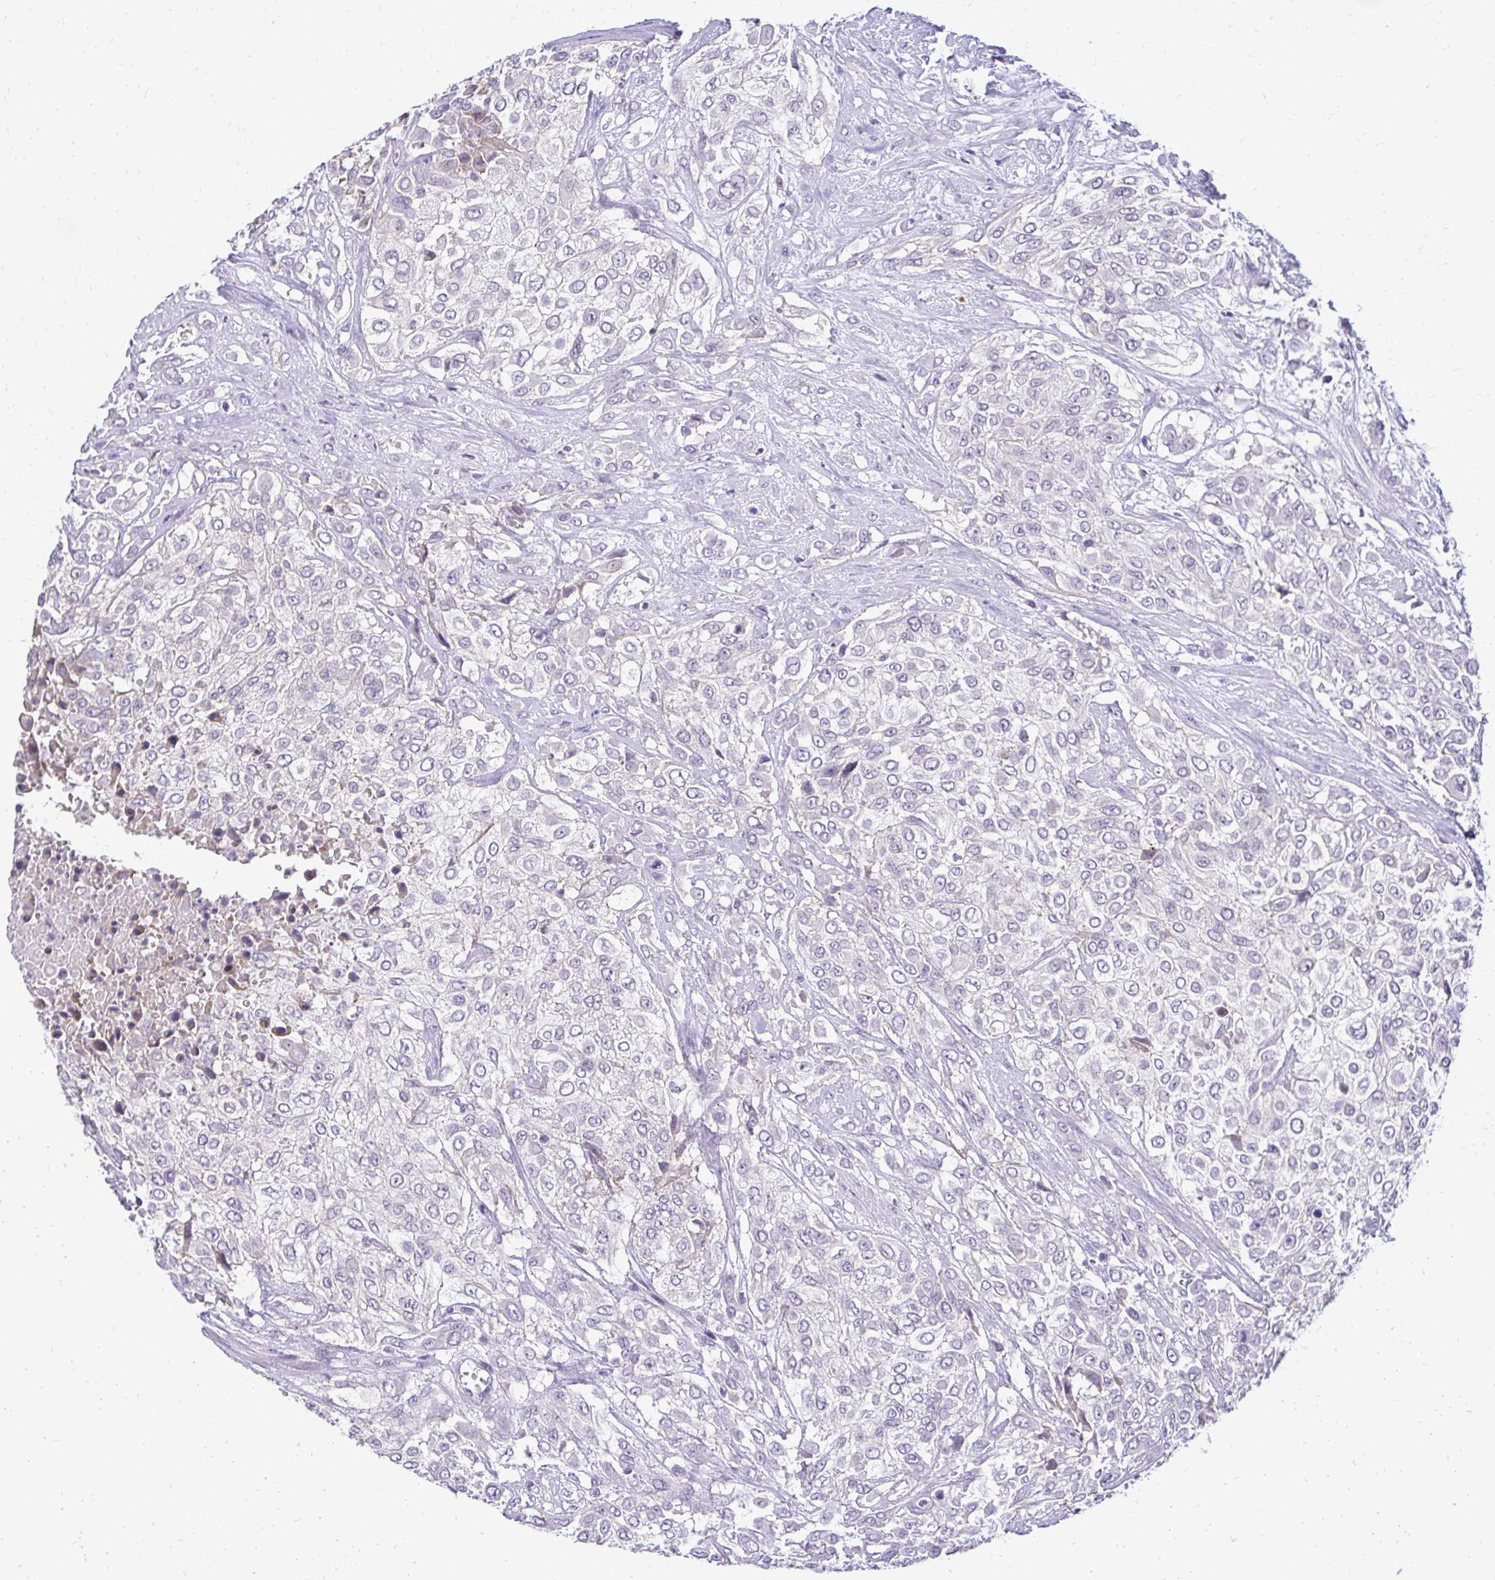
{"staining": {"intensity": "negative", "quantity": "none", "location": "none"}, "tissue": "urothelial cancer", "cell_type": "Tumor cells", "image_type": "cancer", "snomed": [{"axis": "morphology", "description": "Urothelial carcinoma, High grade"}, {"axis": "topography", "description": "Urinary bladder"}], "caption": "Tumor cells show no significant protein expression in urothelial cancer.", "gene": "ZSWIM9", "patient": {"sex": "male", "age": 57}}